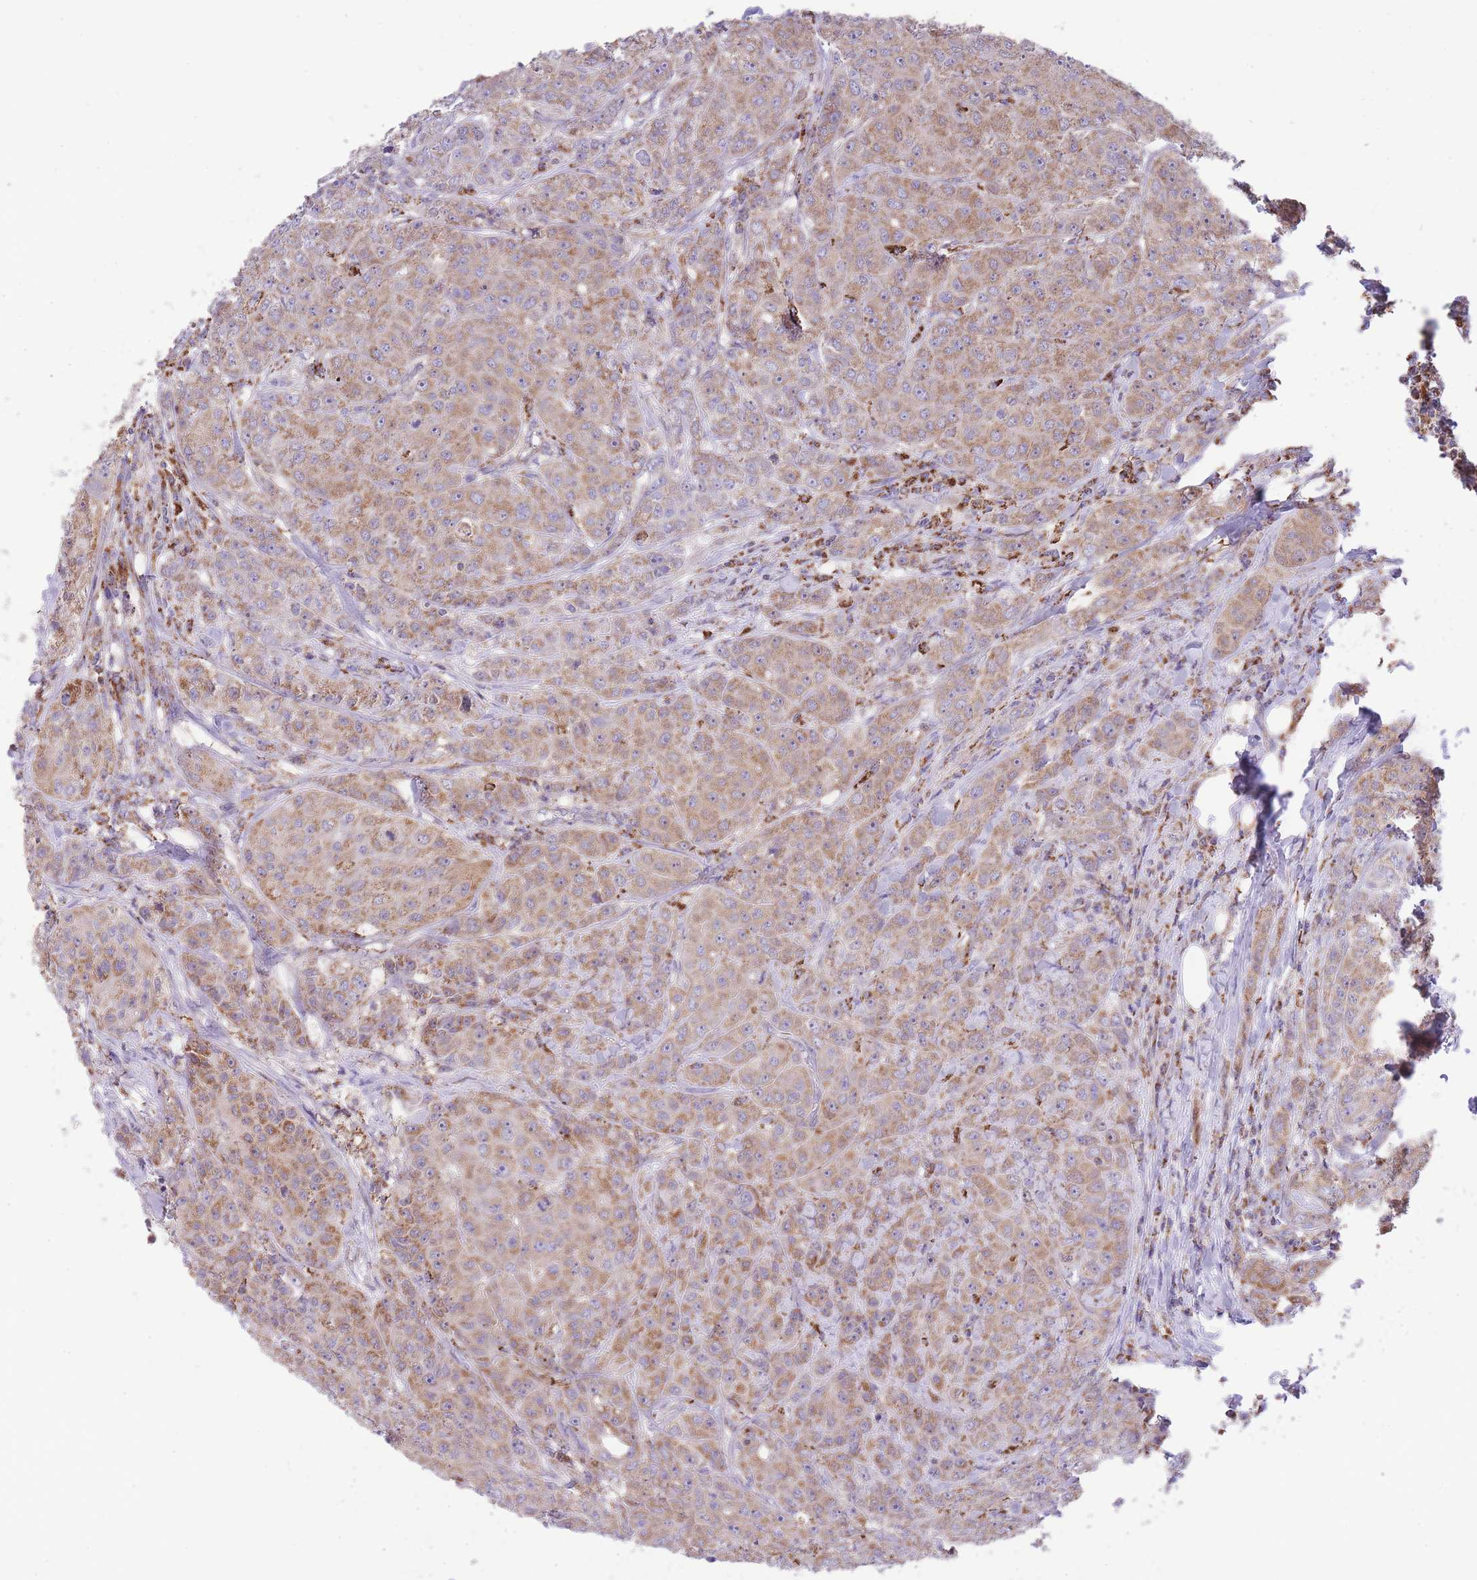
{"staining": {"intensity": "moderate", "quantity": ">75%", "location": "cytoplasmic/membranous"}, "tissue": "breast cancer", "cell_type": "Tumor cells", "image_type": "cancer", "snomed": [{"axis": "morphology", "description": "Duct carcinoma"}, {"axis": "topography", "description": "Breast"}], "caption": "Protein staining of breast cancer tissue demonstrates moderate cytoplasmic/membranous expression in approximately >75% of tumor cells. Immunohistochemistry stains the protein in brown and the nuclei are stained blue.", "gene": "ST3GAL3", "patient": {"sex": "female", "age": 43}}